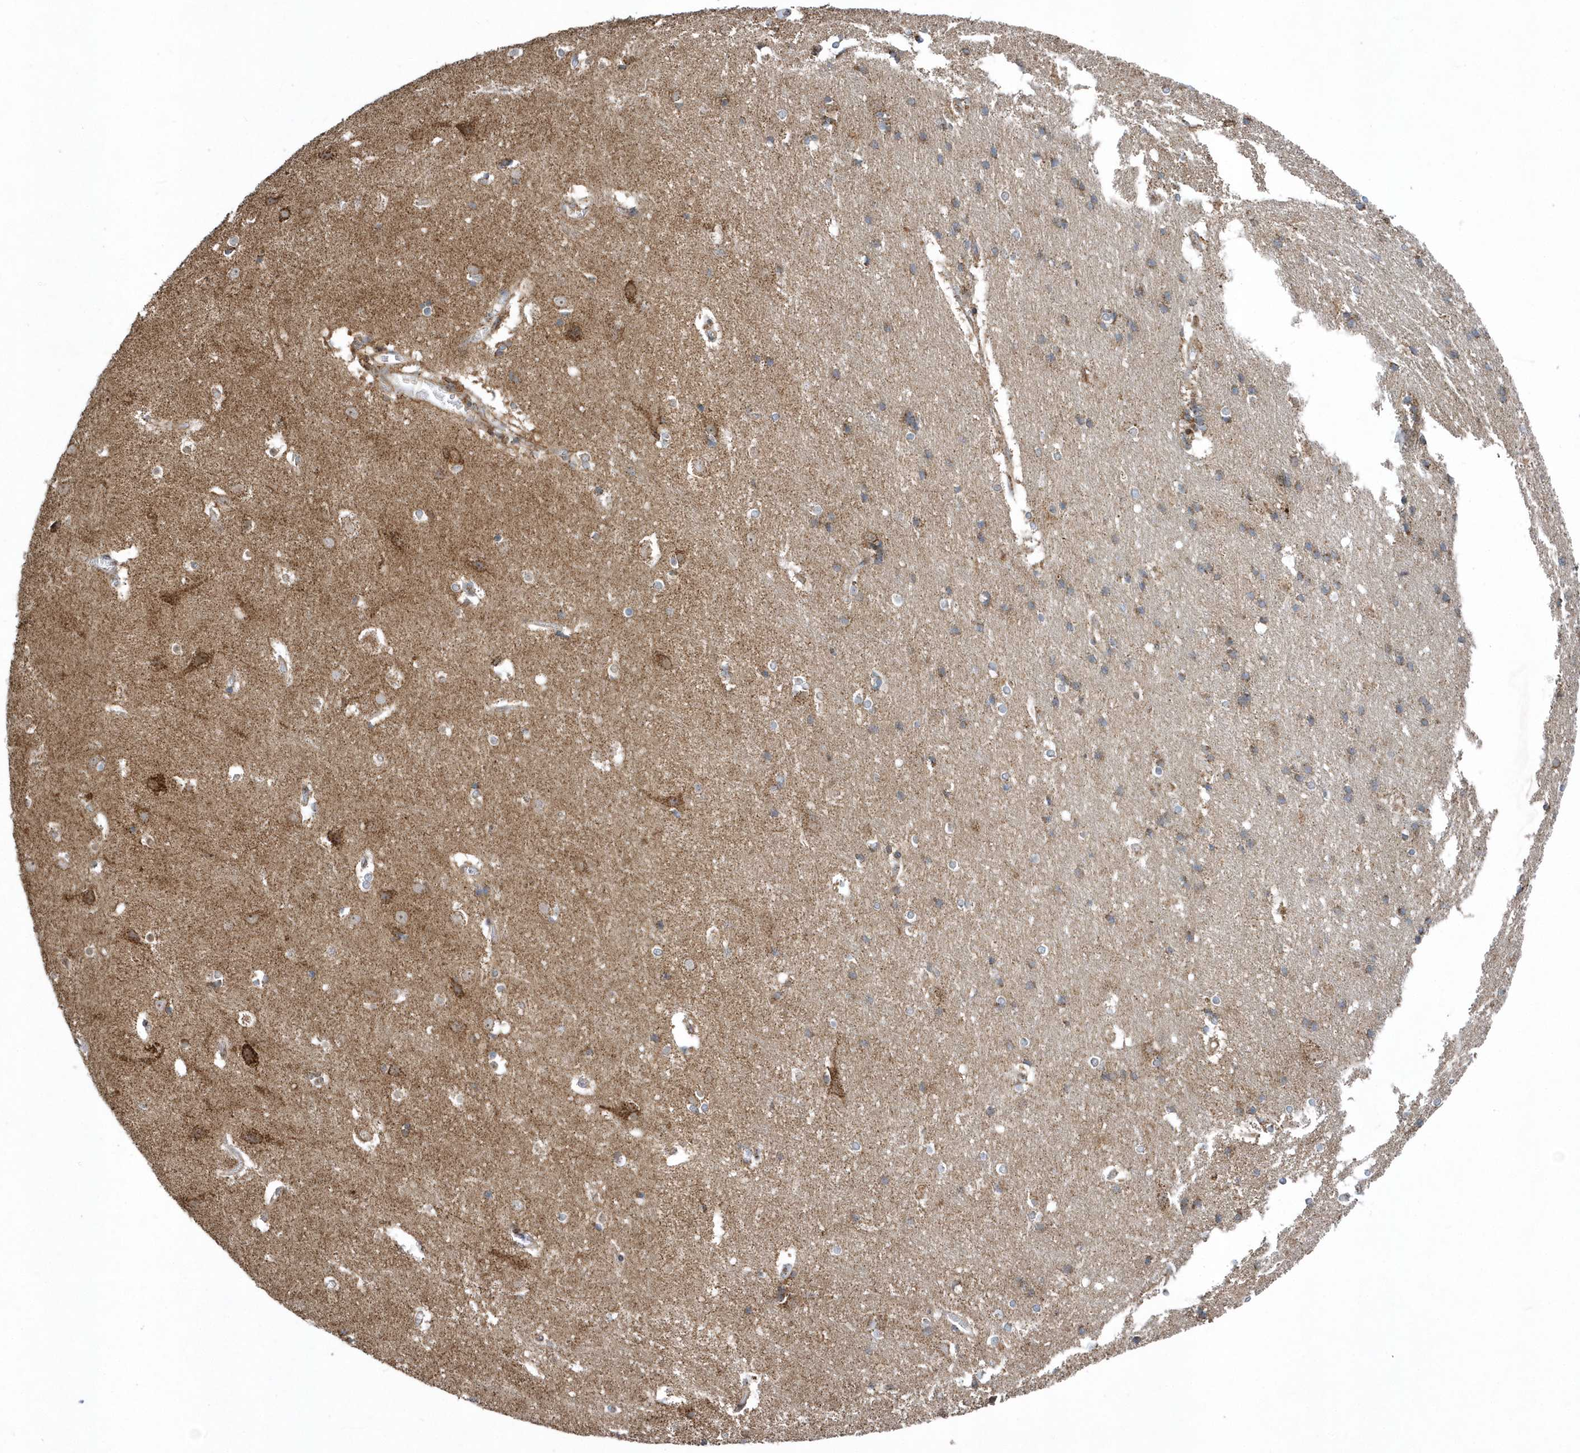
{"staining": {"intensity": "weak", "quantity": ">75%", "location": "cytoplasmic/membranous"}, "tissue": "cerebral cortex", "cell_type": "Endothelial cells", "image_type": "normal", "snomed": [{"axis": "morphology", "description": "Normal tissue, NOS"}, {"axis": "topography", "description": "Cerebral cortex"}], "caption": "Endothelial cells show weak cytoplasmic/membranous staining in approximately >75% of cells in unremarkable cerebral cortex. The protein is stained brown, and the nuclei are stained in blue (DAB (3,3'-diaminobenzidine) IHC with brightfield microscopy, high magnification).", "gene": "PPP1R7", "patient": {"sex": "male", "age": 54}}